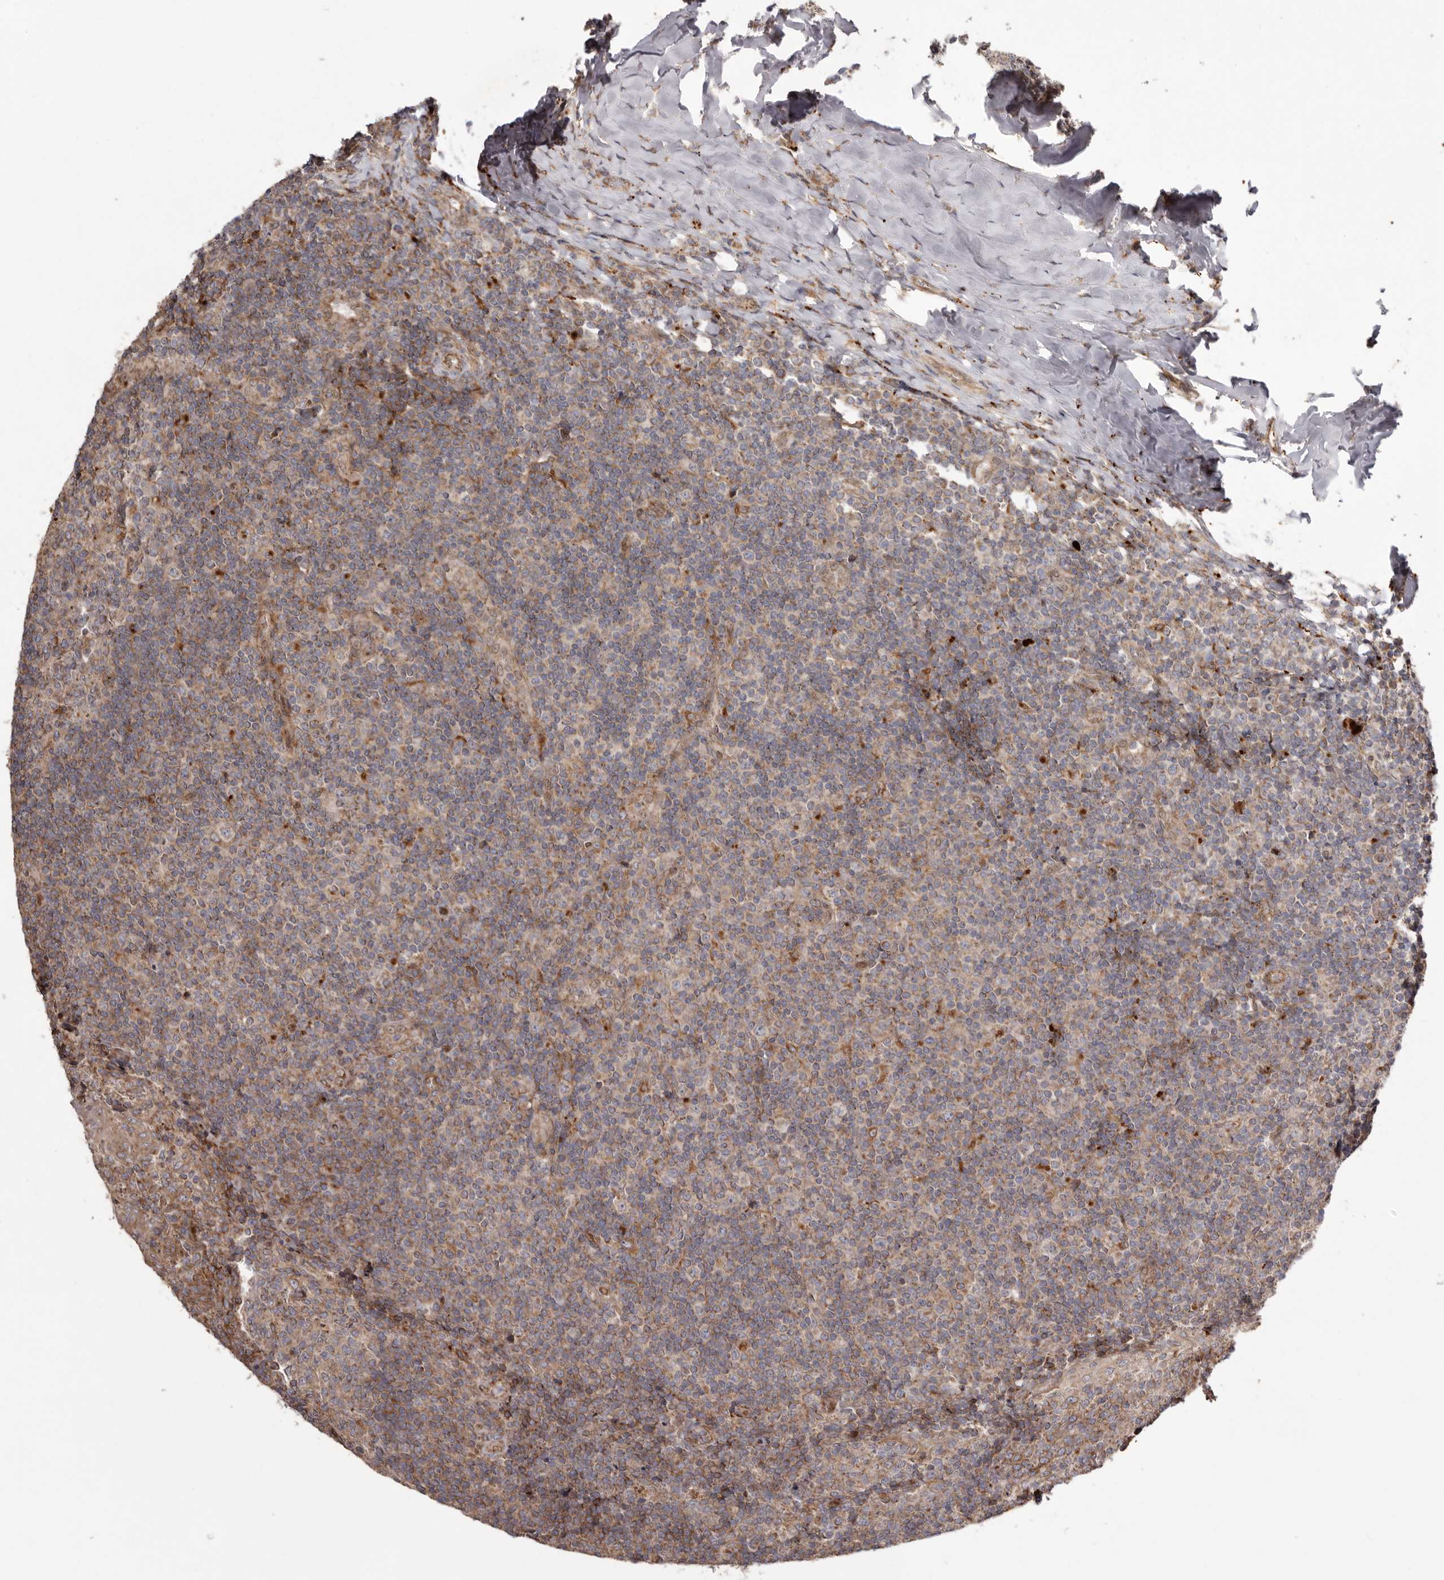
{"staining": {"intensity": "weak", "quantity": "25%-75%", "location": "cytoplasmic/membranous"}, "tissue": "tonsil", "cell_type": "Germinal center cells", "image_type": "normal", "snomed": [{"axis": "morphology", "description": "Normal tissue, NOS"}, {"axis": "topography", "description": "Tonsil"}], "caption": "This photomicrograph reveals IHC staining of benign human tonsil, with low weak cytoplasmic/membranous positivity in approximately 25%-75% of germinal center cells.", "gene": "NUP43", "patient": {"sex": "female", "age": 19}}